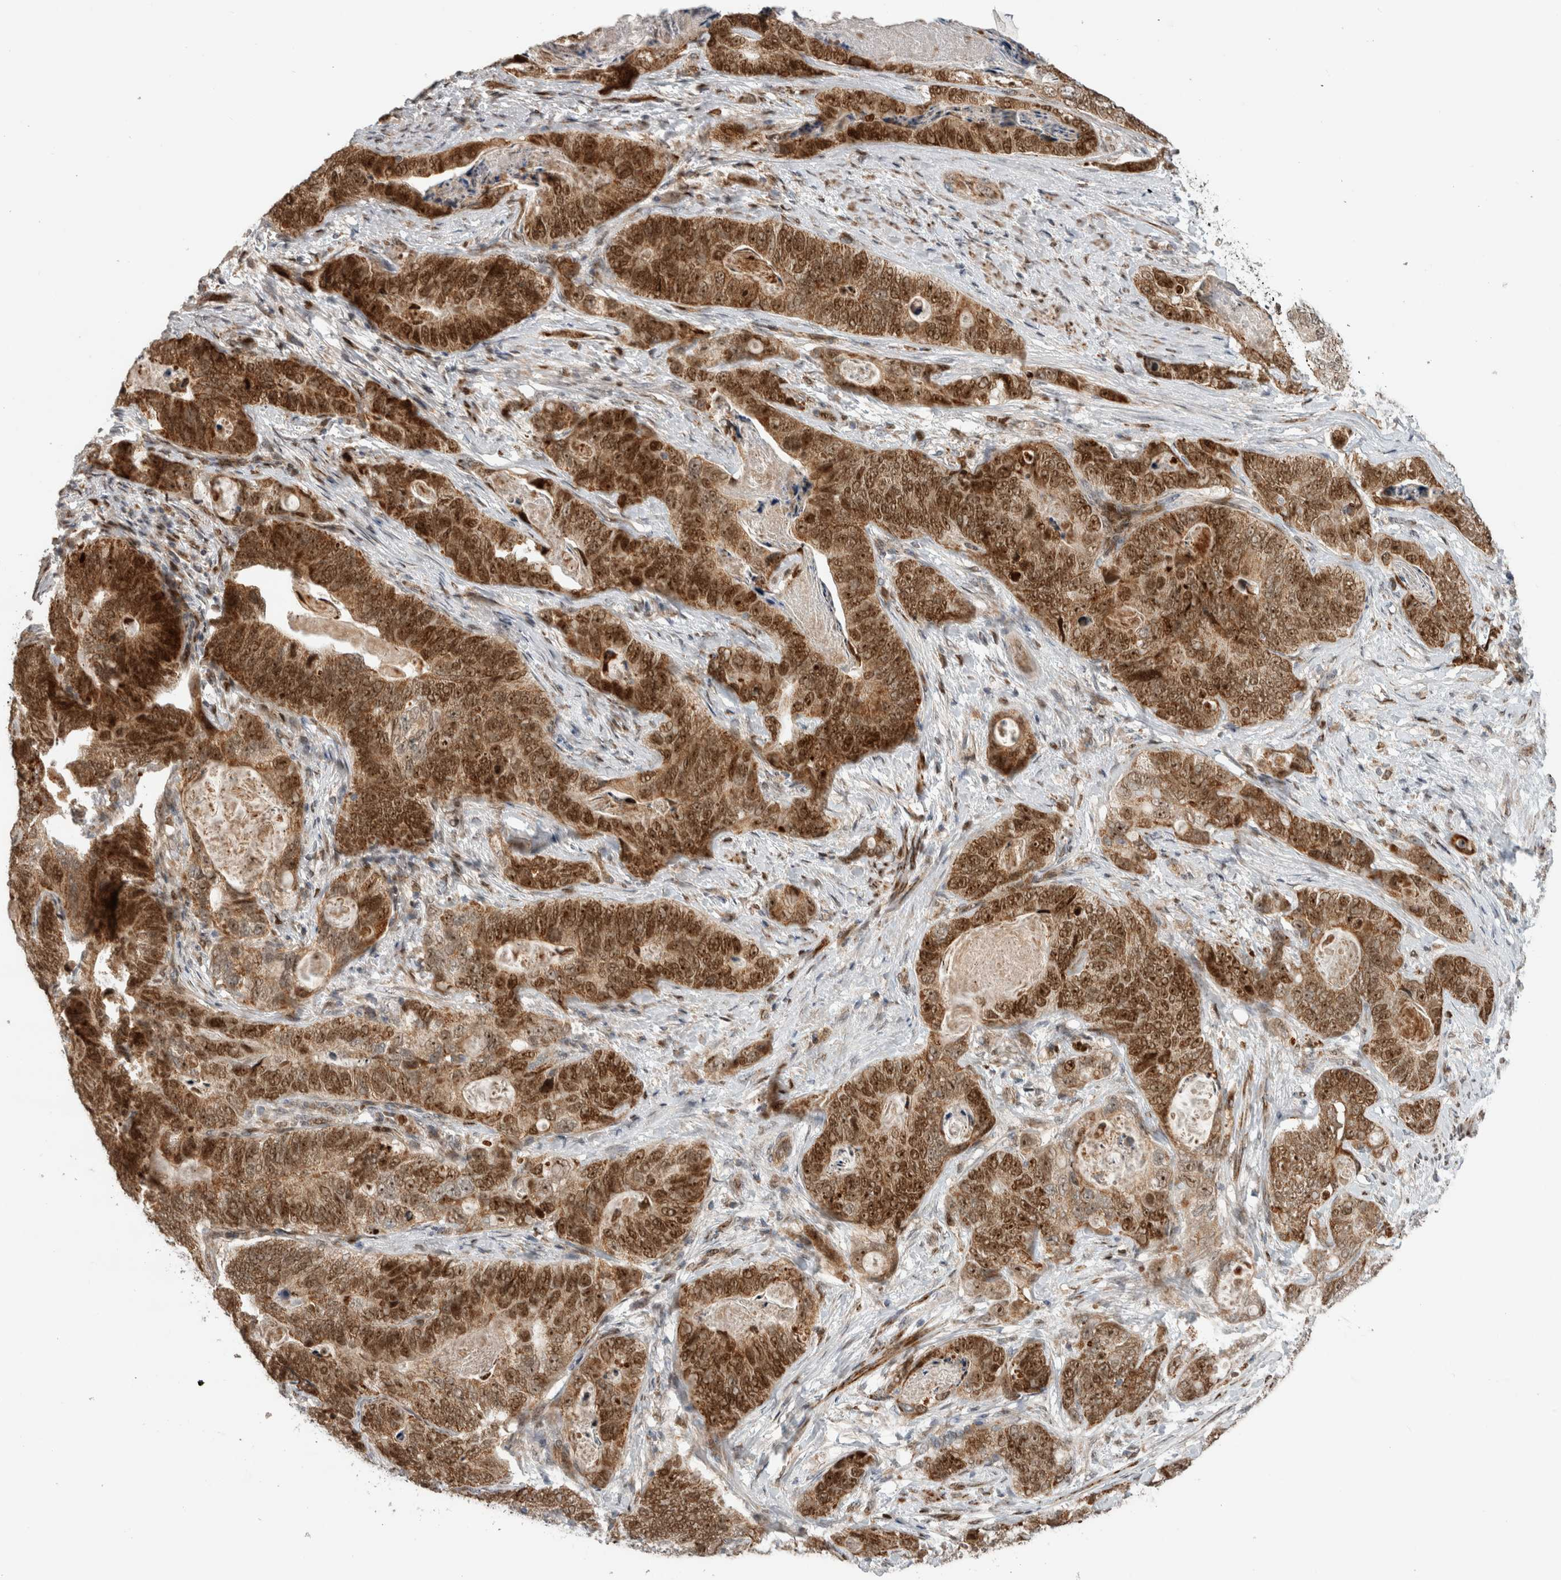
{"staining": {"intensity": "strong", "quantity": ">75%", "location": "cytoplasmic/membranous,nuclear"}, "tissue": "stomach cancer", "cell_type": "Tumor cells", "image_type": "cancer", "snomed": [{"axis": "morphology", "description": "Normal tissue, NOS"}, {"axis": "morphology", "description": "Adenocarcinoma, NOS"}, {"axis": "topography", "description": "Stomach"}], "caption": "This is an image of immunohistochemistry staining of stomach adenocarcinoma, which shows strong staining in the cytoplasmic/membranous and nuclear of tumor cells.", "gene": "INSRR", "patient": {"sex": "female", "age": 89}}